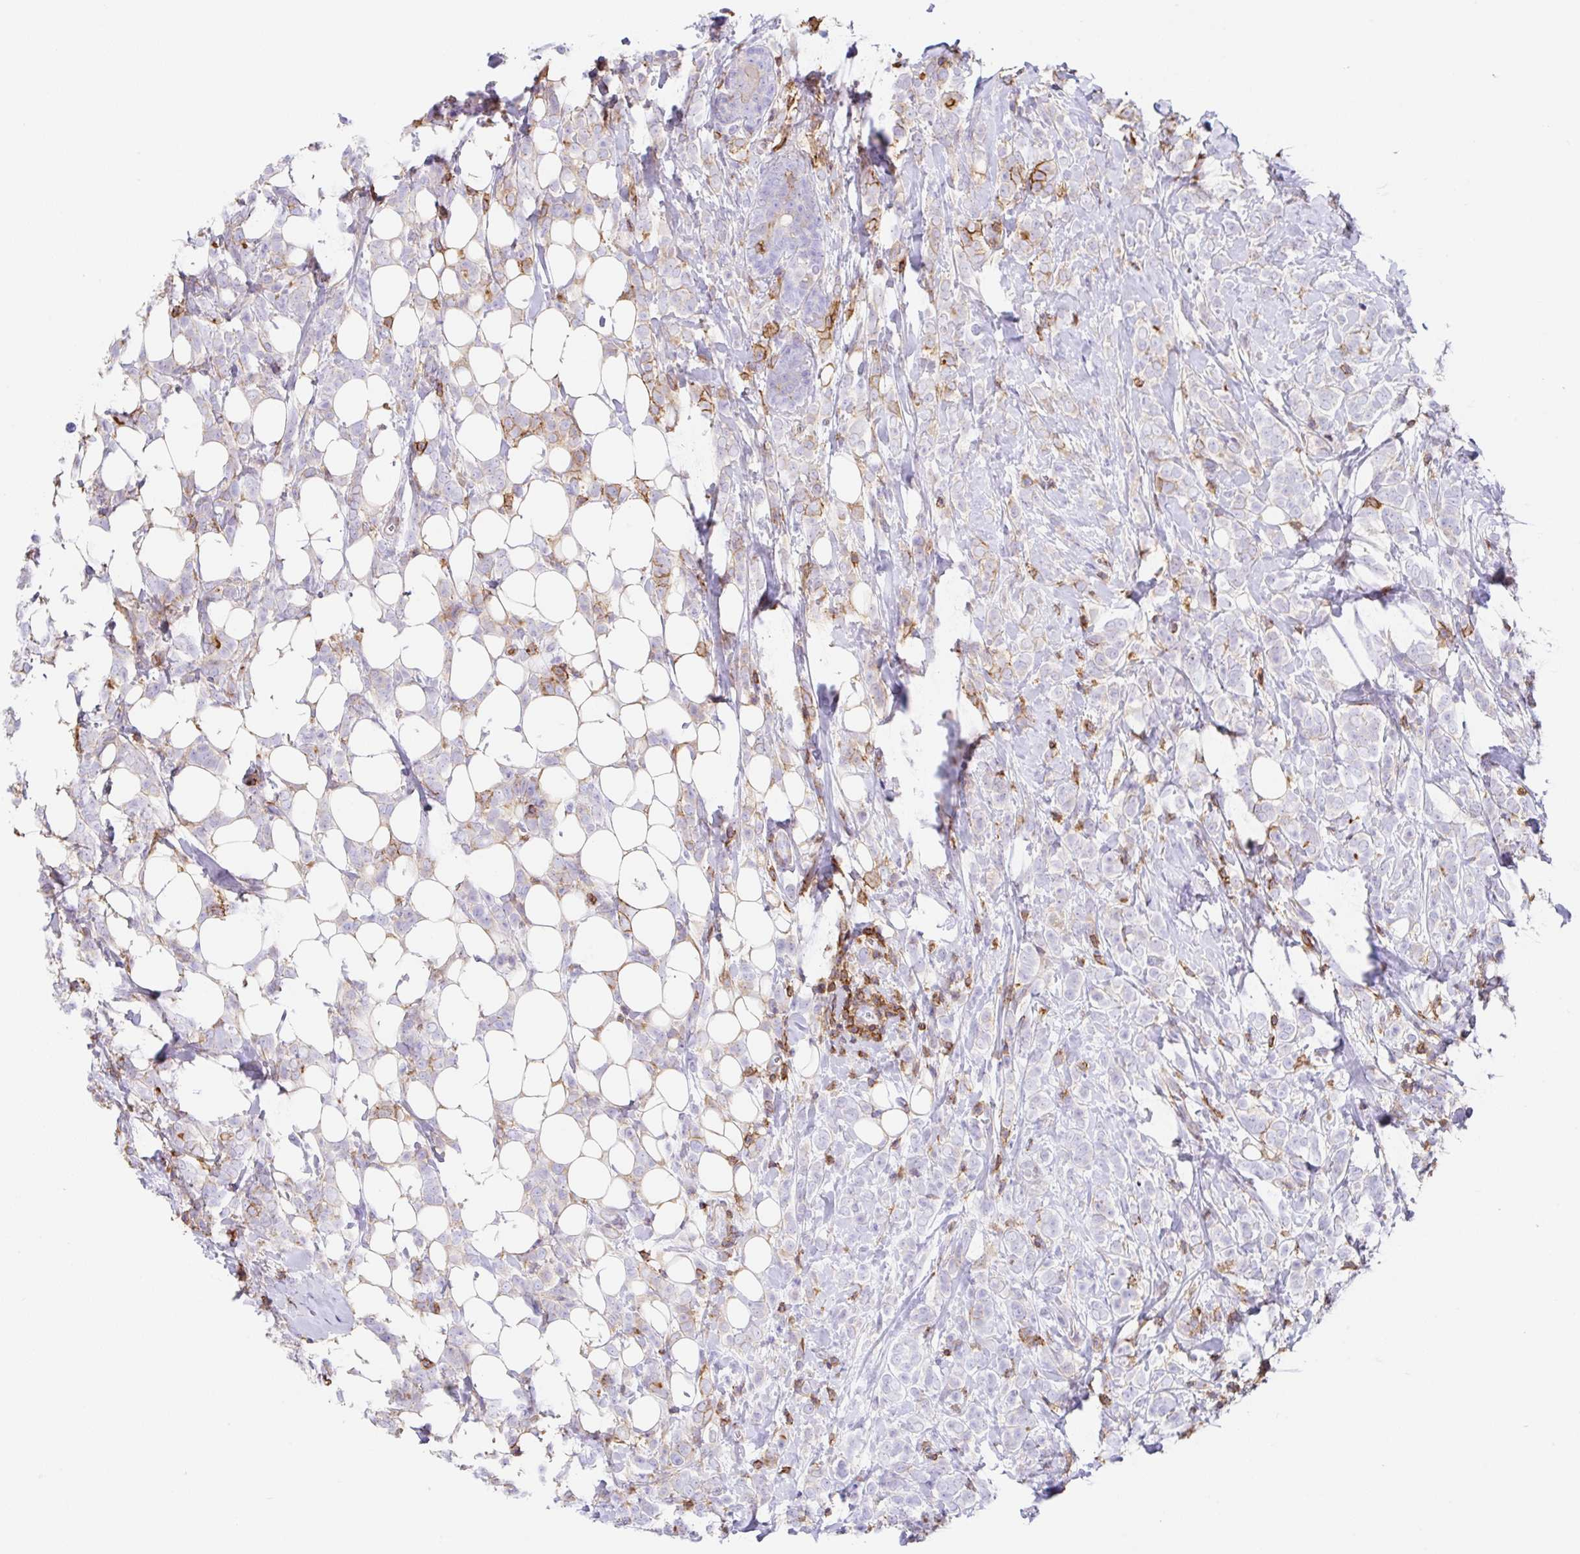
{"staining": {"intensity": "negative", "quantity": "none", "location": "none"}, "tissue": "breast cancer", "cell_type": "Tumor cells", "image_type": "cancer", "snomed": [{"axis": "morphology", "description": "Lobular carcinoma"}, {"axis": "topography", "description": "Breast"}], "caption": "Immunohistochemistry (IHC) of breast cancer demonstrates no positivity in tumor cells.", "gene": "MTTP", "patient": {"sex": "female", "age": 49}}